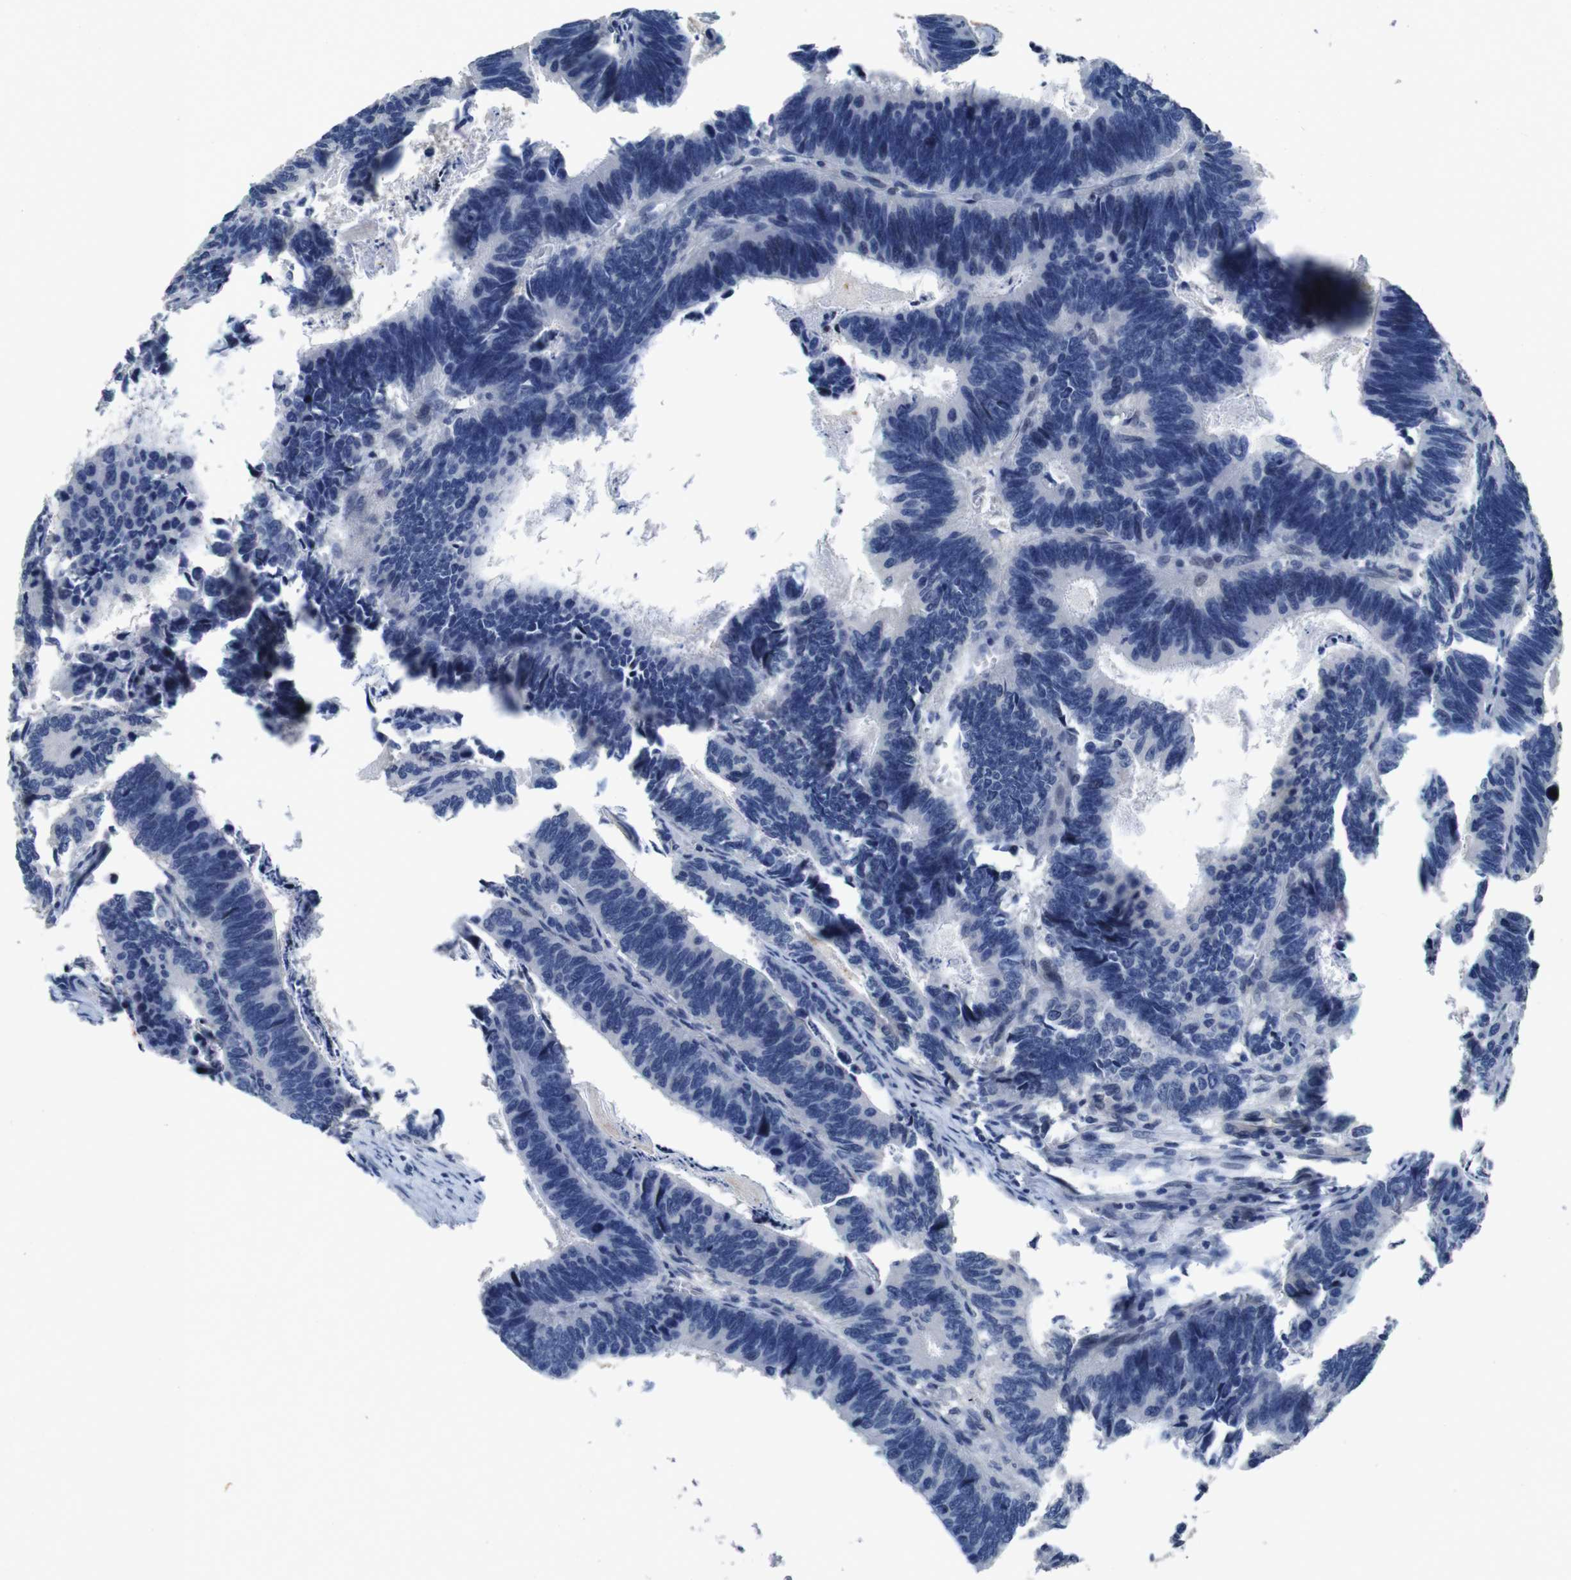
{"staining": {"intensity": "negative", "quantity": "none", "location": "none"}, "tissue": "colorectal cancer", "cell_type": "Tumor cells", "image_type": "cancer", "snomed": [{"axis": "morphology", "description": "Adenocarcinoma, NOS"}, {"axis": "topography", "description": "Colon"}], "caption": "Tumor cells show no significant expression in colorectal cancer (adenocarcinoma).", "gene": "AKT3", "patient": {"sex": "male", "age": 72}}